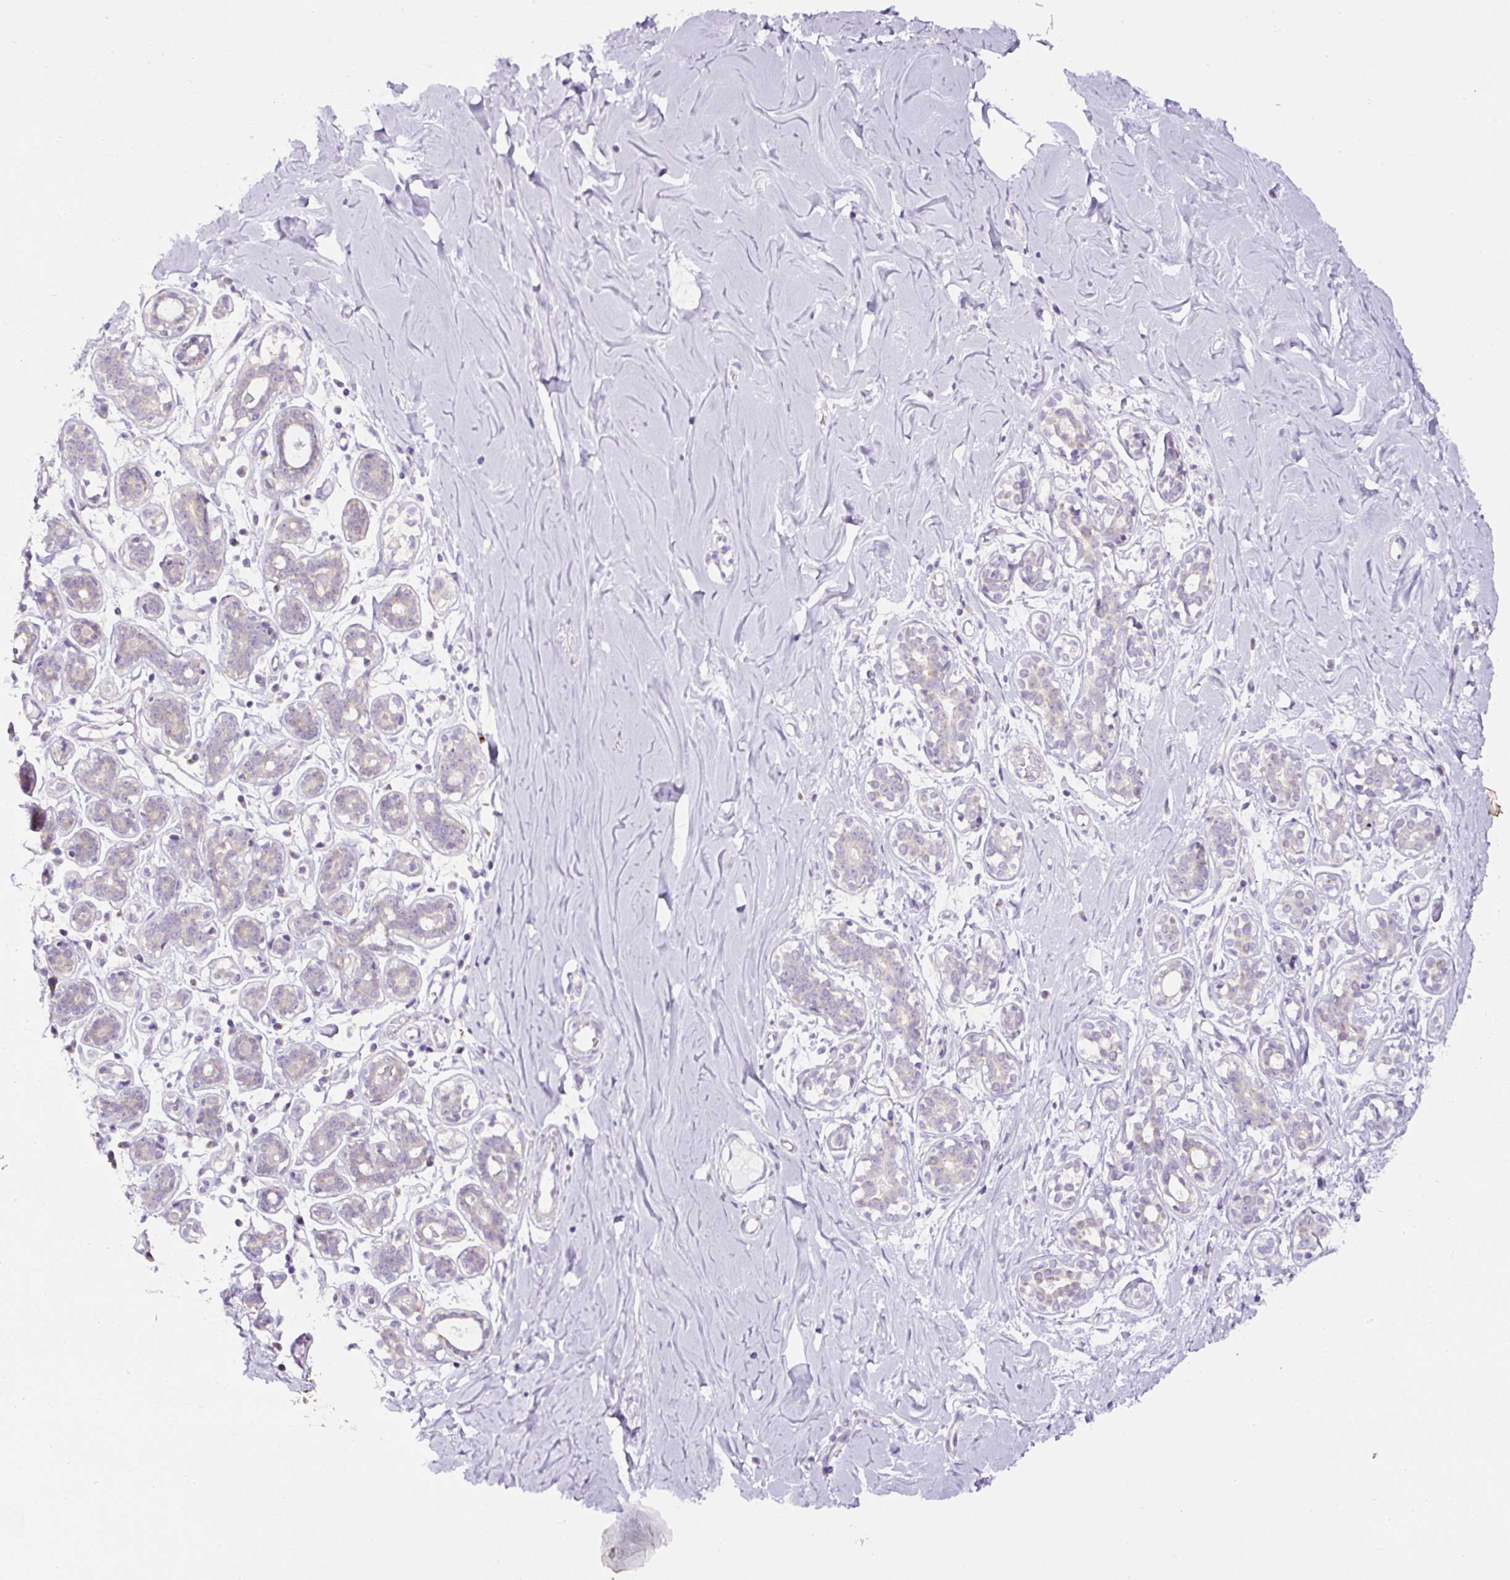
{"staining": {"intensity": "negative", "quantity": "none", "location": "none"}, "tissue": "breast", "cell_type": "Adipocytes", "image_type": "normal", "snomed": [{"axis": "morphology", "description": "Normal tissue, NOS"}, {"axis": "topography", "description": "Breast"}], "caption": "Immunohistochemistry of benign breast reveals no expression in adipocytes.", "gene": "HPS4", "patient": {"sex": "female", "age": 27}}